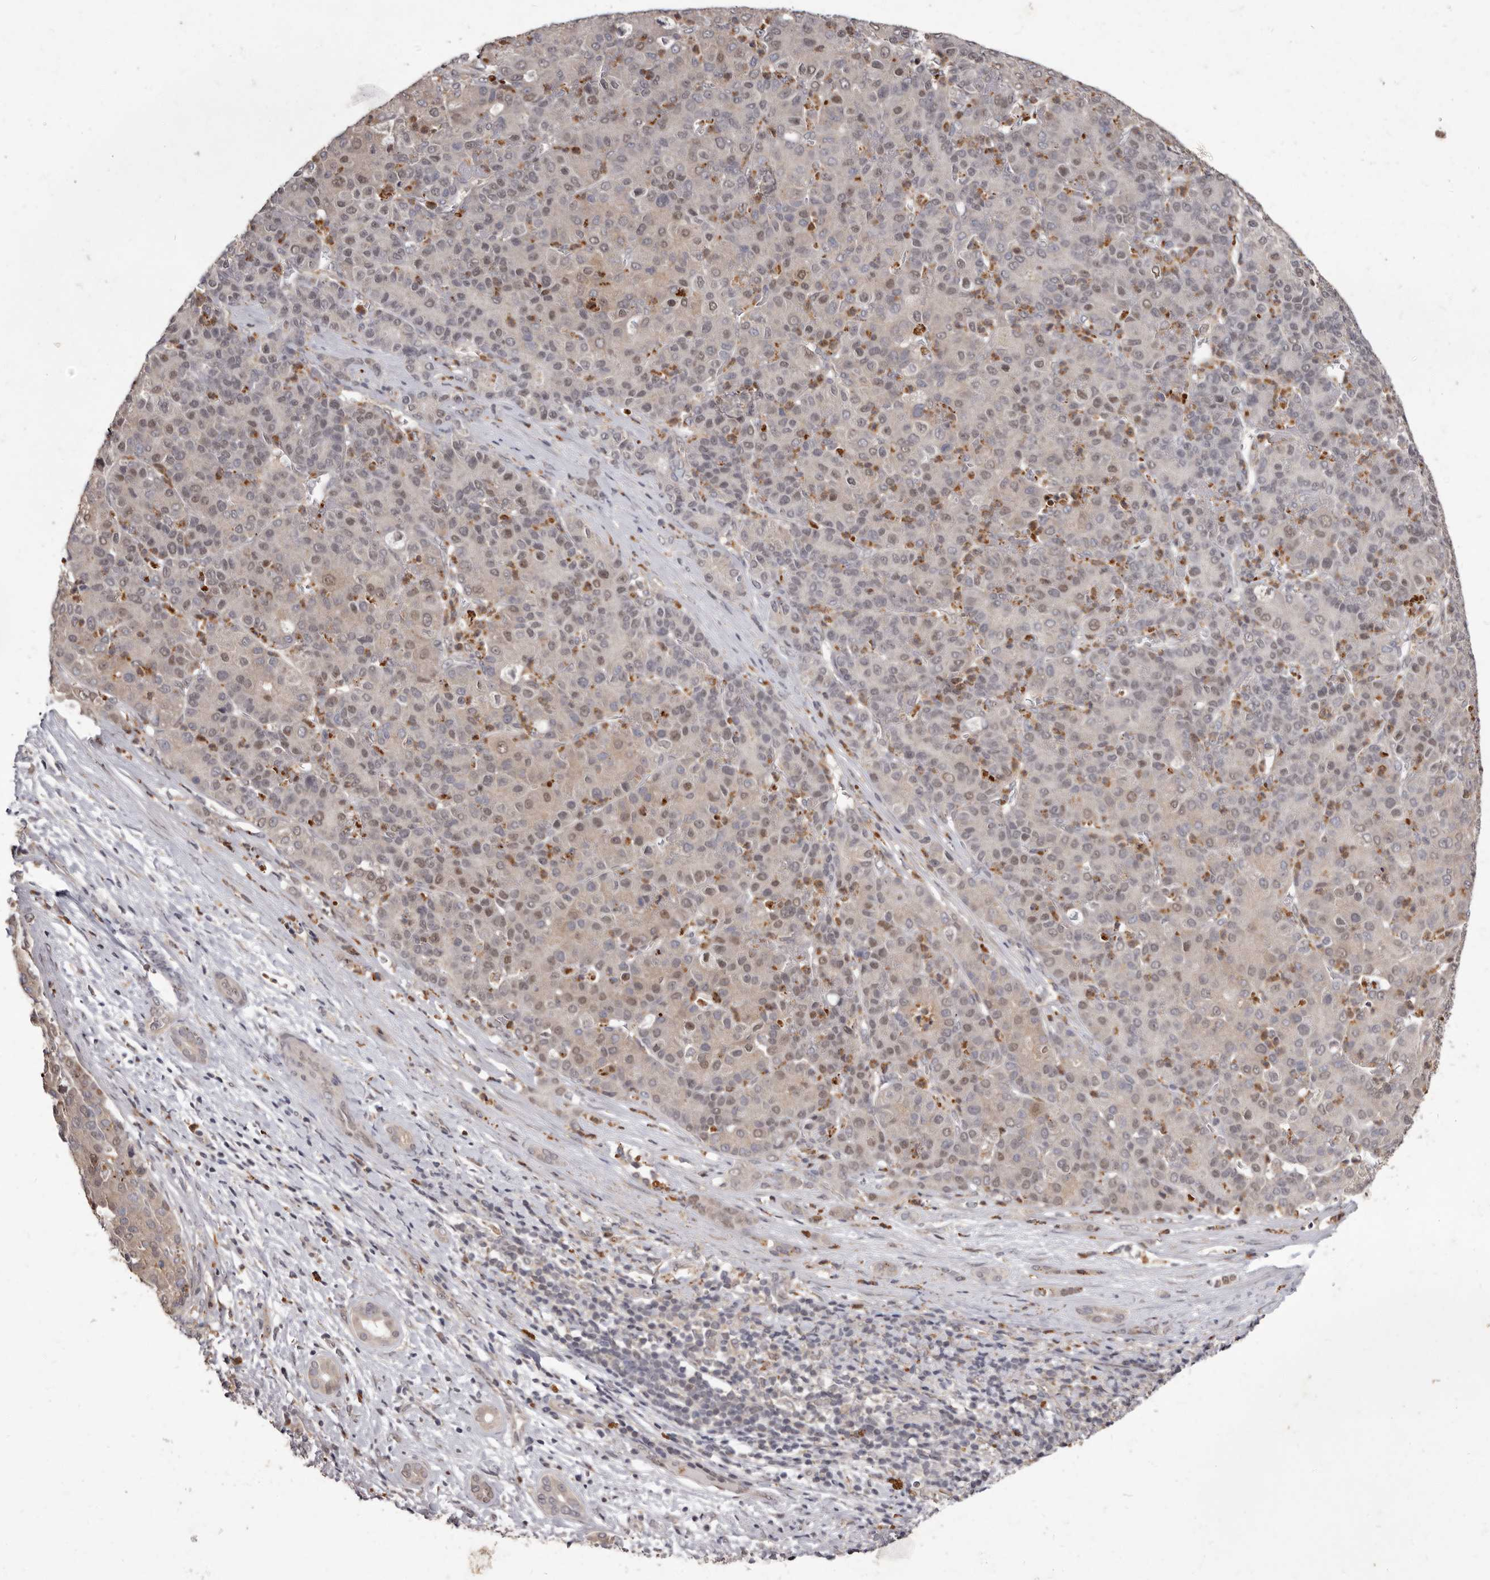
{"staining": {"intensity": "weak", "quantity": "25%-75%", "location": "nuclear"}, "tissue": "liver cancer", "cell_type": "Tumor cells", "image_type": "cancer", "snomed": [{"axis": "morphology", "description": "Carcinoma, Hepatocellular, NOS"}, {"axis": "topography", "description": "Liver"}], "caption": "Immunohistochemical staining of hepatocellular carcinoma (liver) exhibits weak nuclear protein staining in approximately 25%-75% of tumor cells.", "gene": "ACLY", "patient": {"sex": "male", "age": 65}}